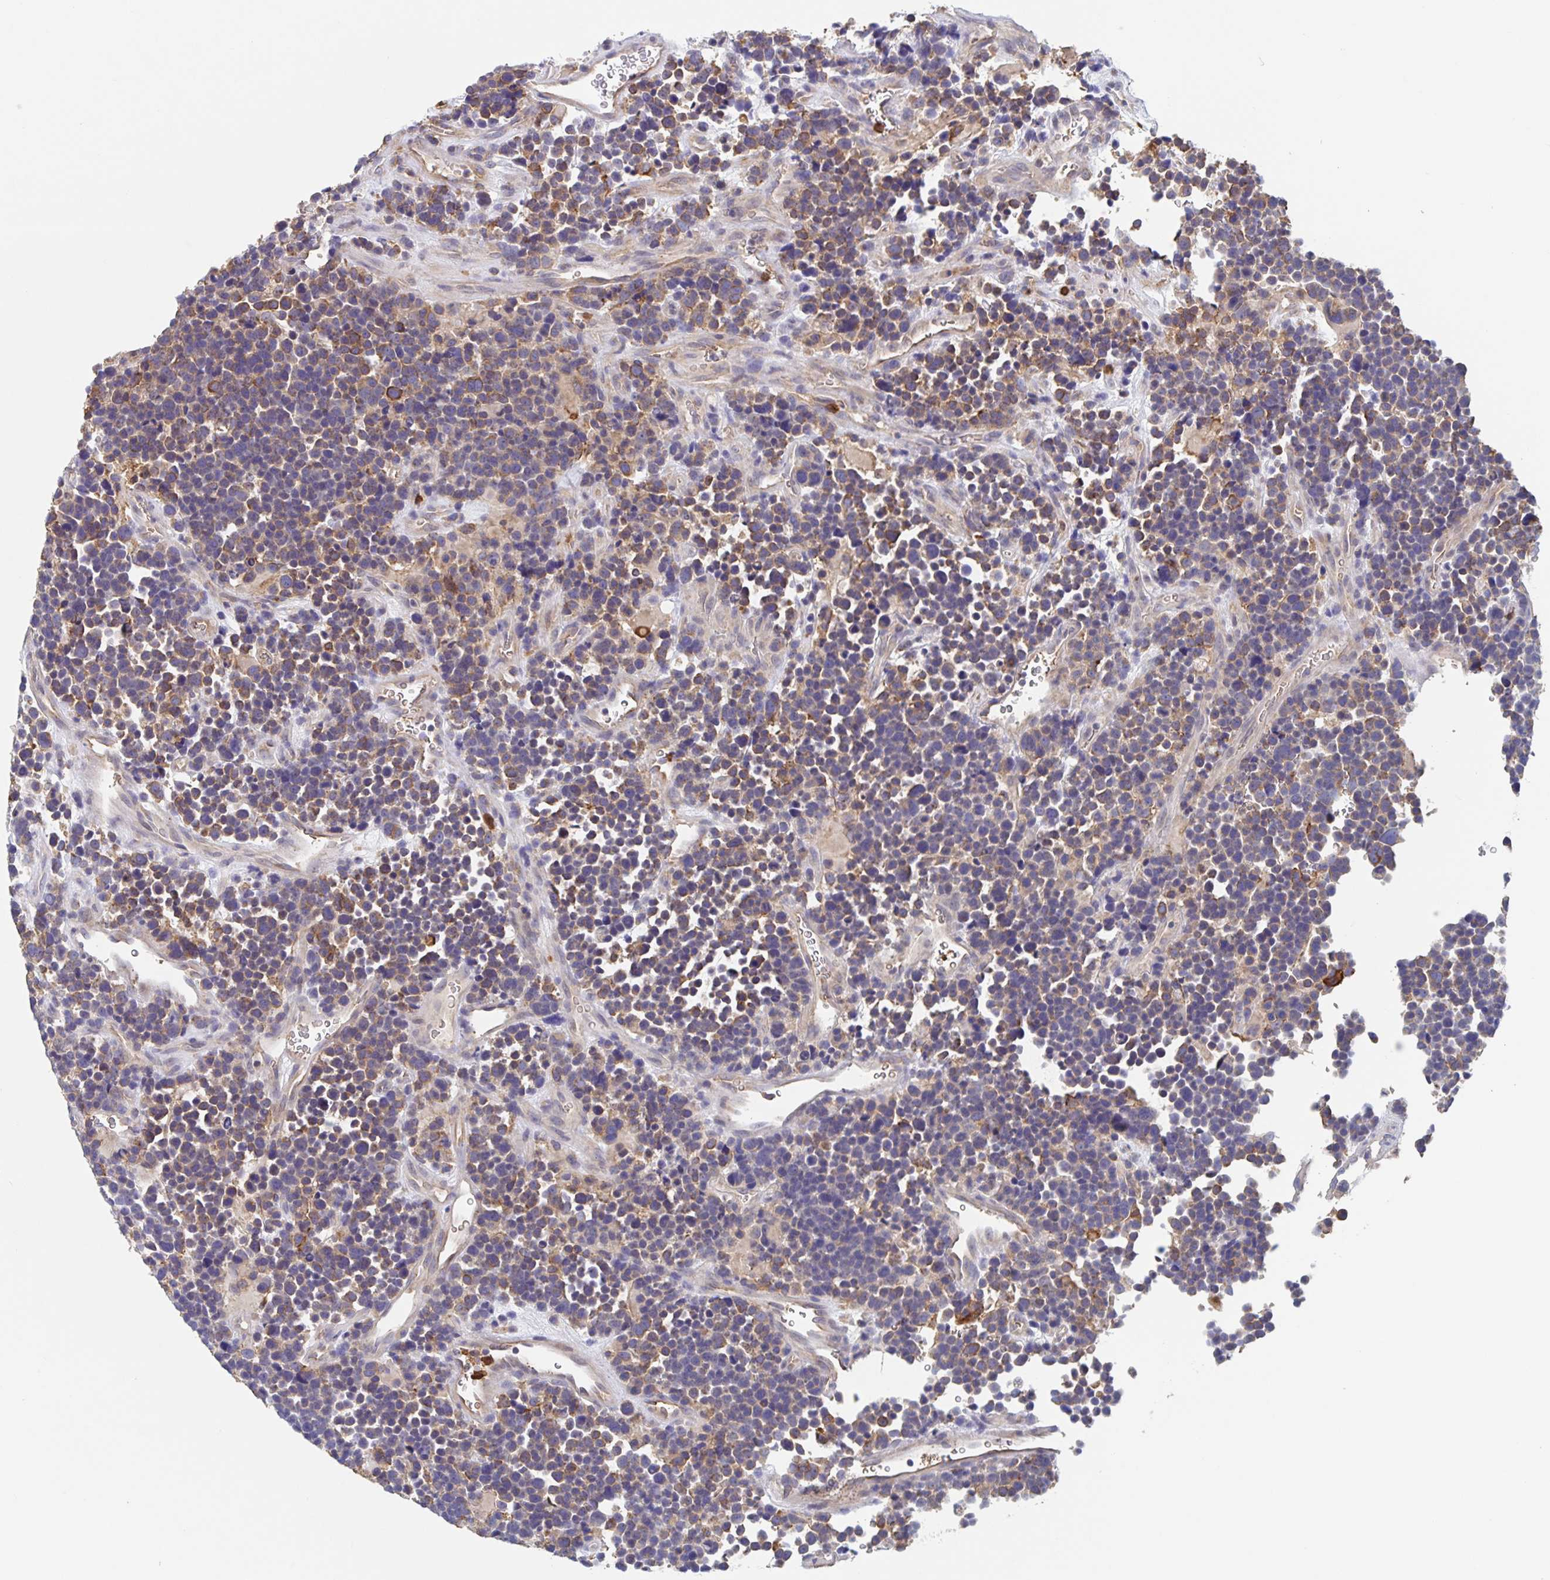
{"staining": {"intensity": "moderate", "quantity": "<25%", "location": "cytoplasmic/membranous"}, "tissue": "glioma", "cell_type": "Tumor cells", "image_type": "cancer", "snomed": [{"axis": "morphology", "description": "Glioma, malignant, High grade"}, {"axis": "topography", "description": "Brain"}], "caption": "Approximately <25% of tumor cells in human high-grade glioma (malignant) demonstrate moderate cytoplasmic/membranous protein expression as visualized by brown immunohistochemical staining.", "gene": "CDC42BPG", "patient": {"sex": "male", "age": 33}}